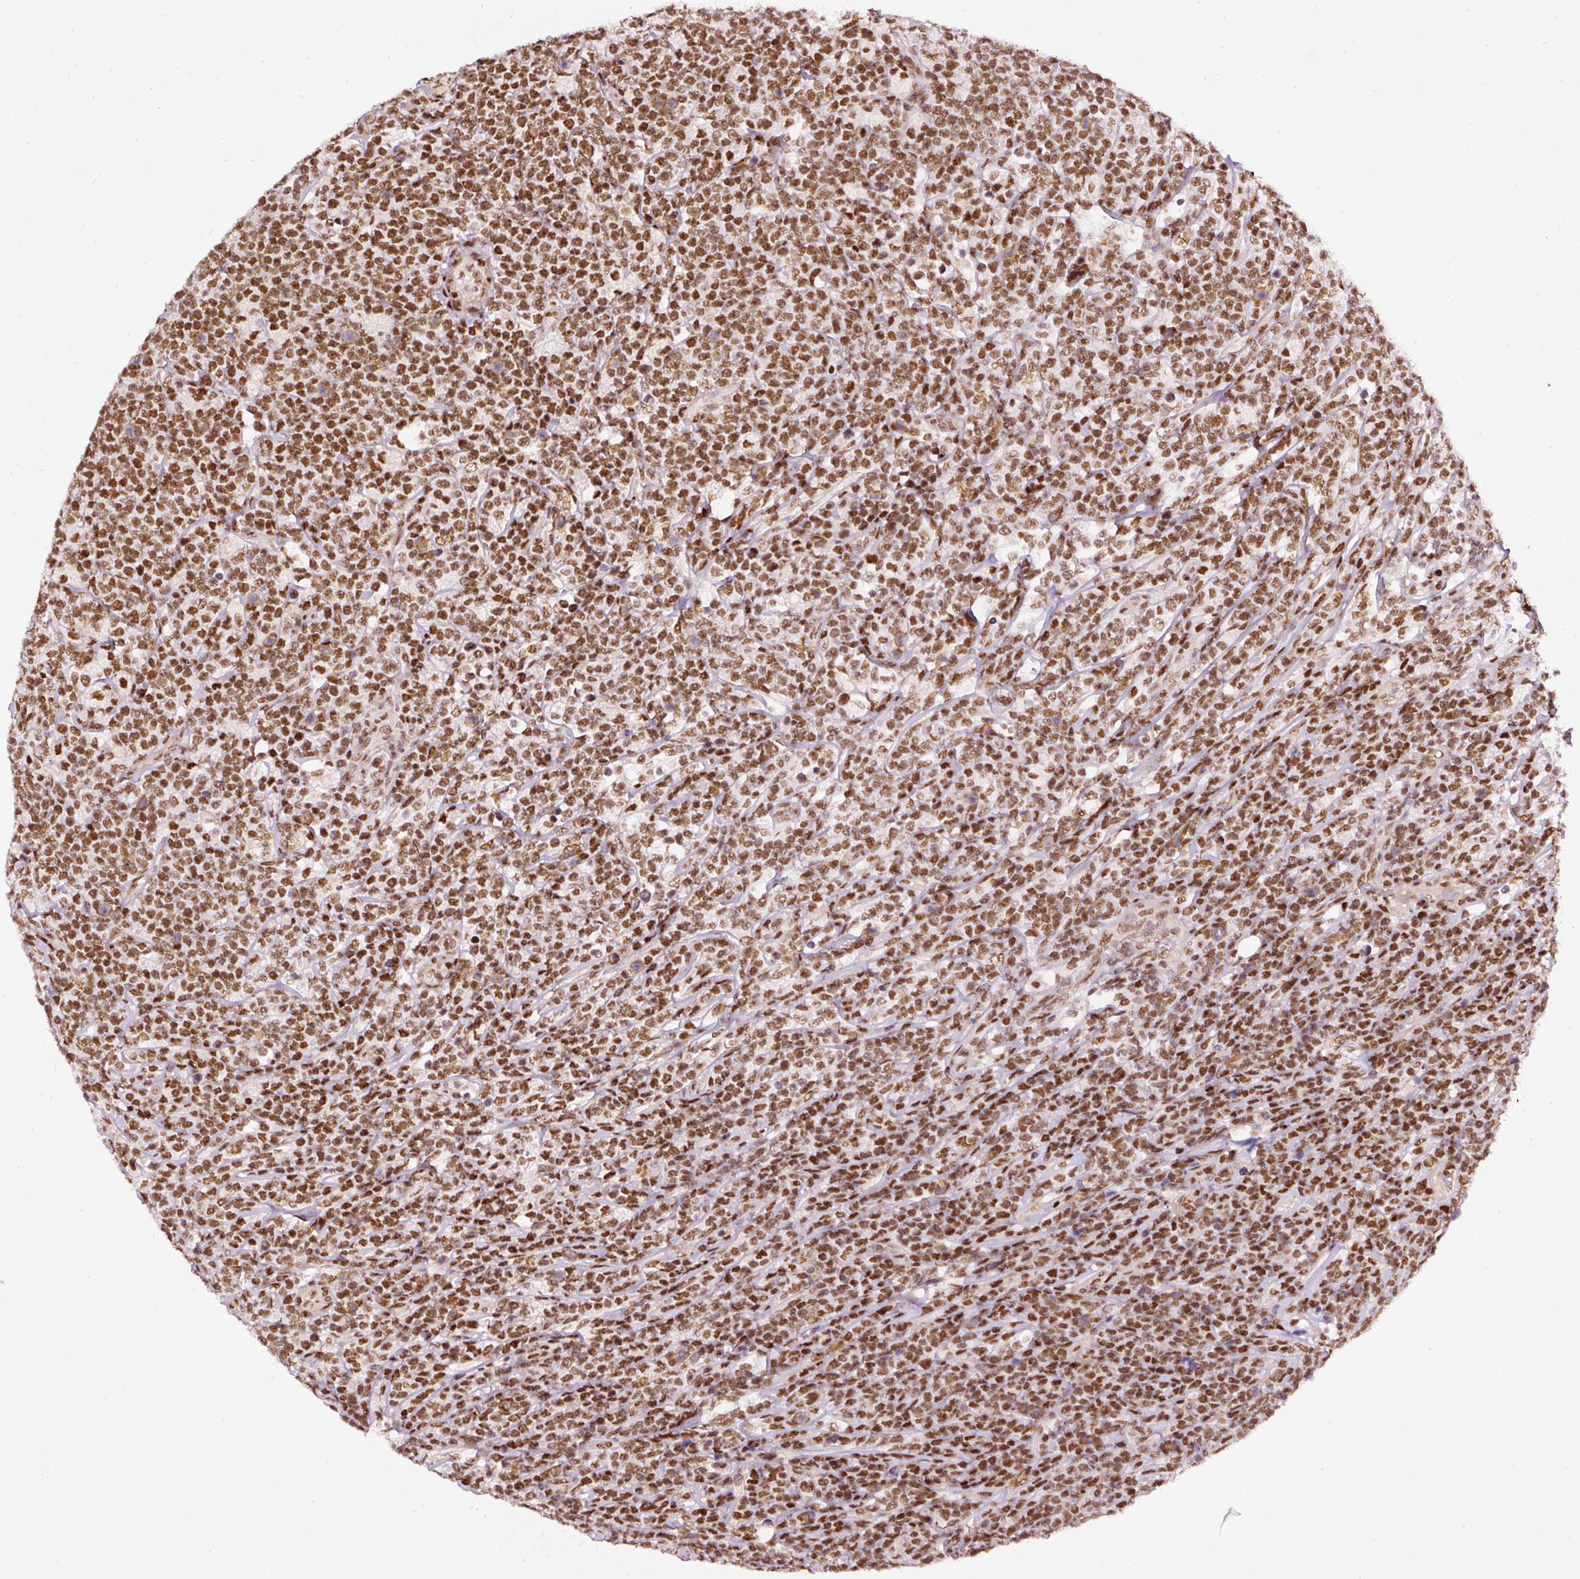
{"staining": {"intensity": "strong", "quantity": ">75%", "location": "nuclear"}, "tissue": "lymphoma", "cell_type": "Tumor cells", "image_type": "cancer", "snomed": [{"axis": "morphology", "description": "Malignant lymphoma, non-Hodgkin's type, High grade"}, {"axis": "topography", "description": "Small intestine"}], "caption": "Immunohistochemical staining of human high-grade malignant lymphoma, non-Hodgkin's type reveals strong nuclear protein staining in approximately >75% of tumor cells.", "gene": "HNRNPC", "patient": {"sex": "male", "age": 8}}